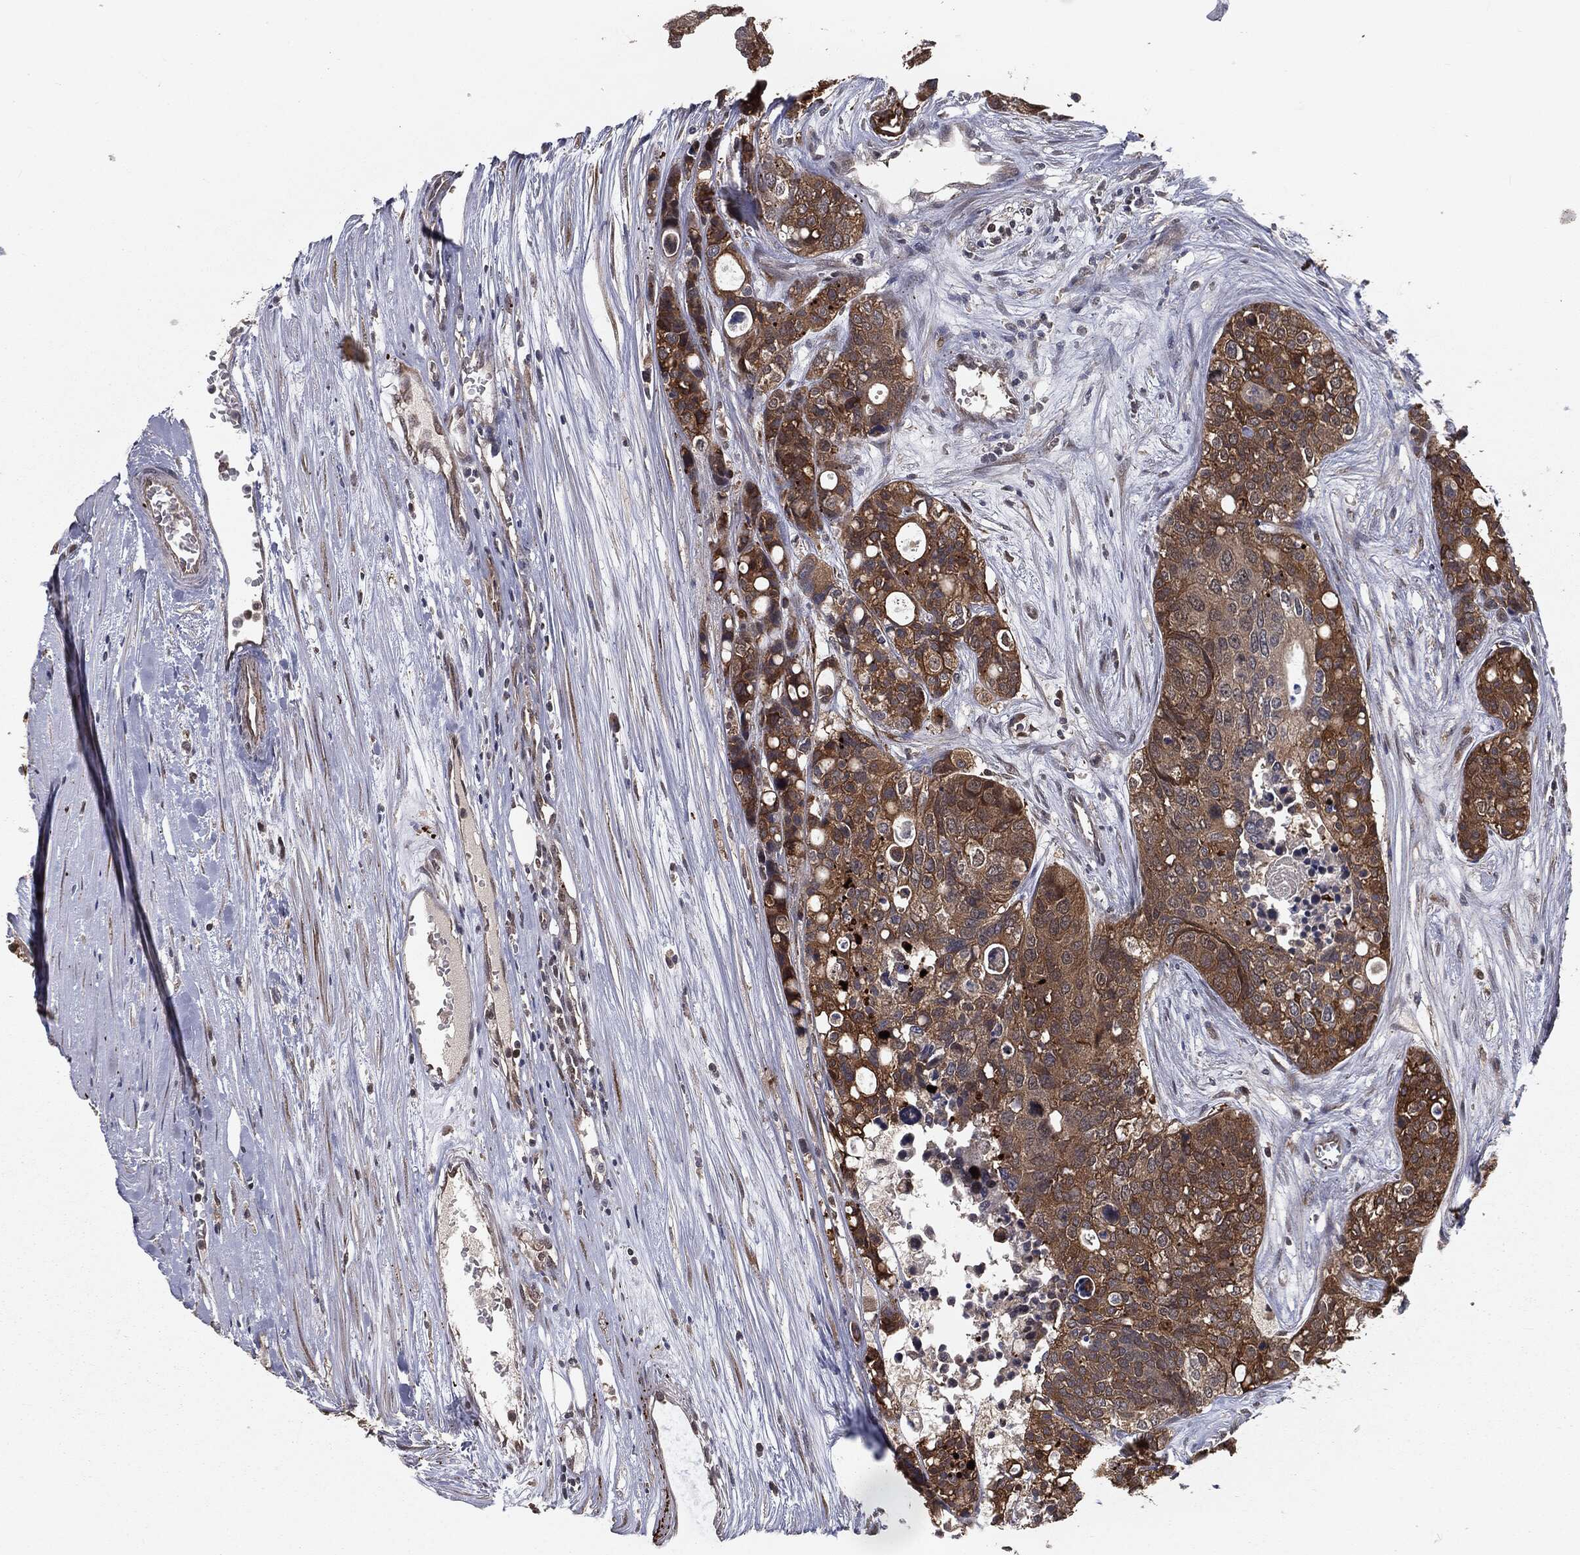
{"staining": {"intensity": "moderate", "quantity": "25%-75%", "location": "cytoplasmic/membranous"}, "tissue": "carcinoid", "cell_type": "Tumor cells", "image_type": "cancer", "snomed": [{"axis": "morphology", "description": "Carcinoid, malignant, NOS"}, {"axis": "topography", "description": "Colon"}], "caption": "The immunohistochemical stain highlights moderate cytoplasmic/membranous expression in tumor cells of malignant carcinoid tissue.", "gene": "FBXO7", "patient": {"sex": "male", "age": 81}}